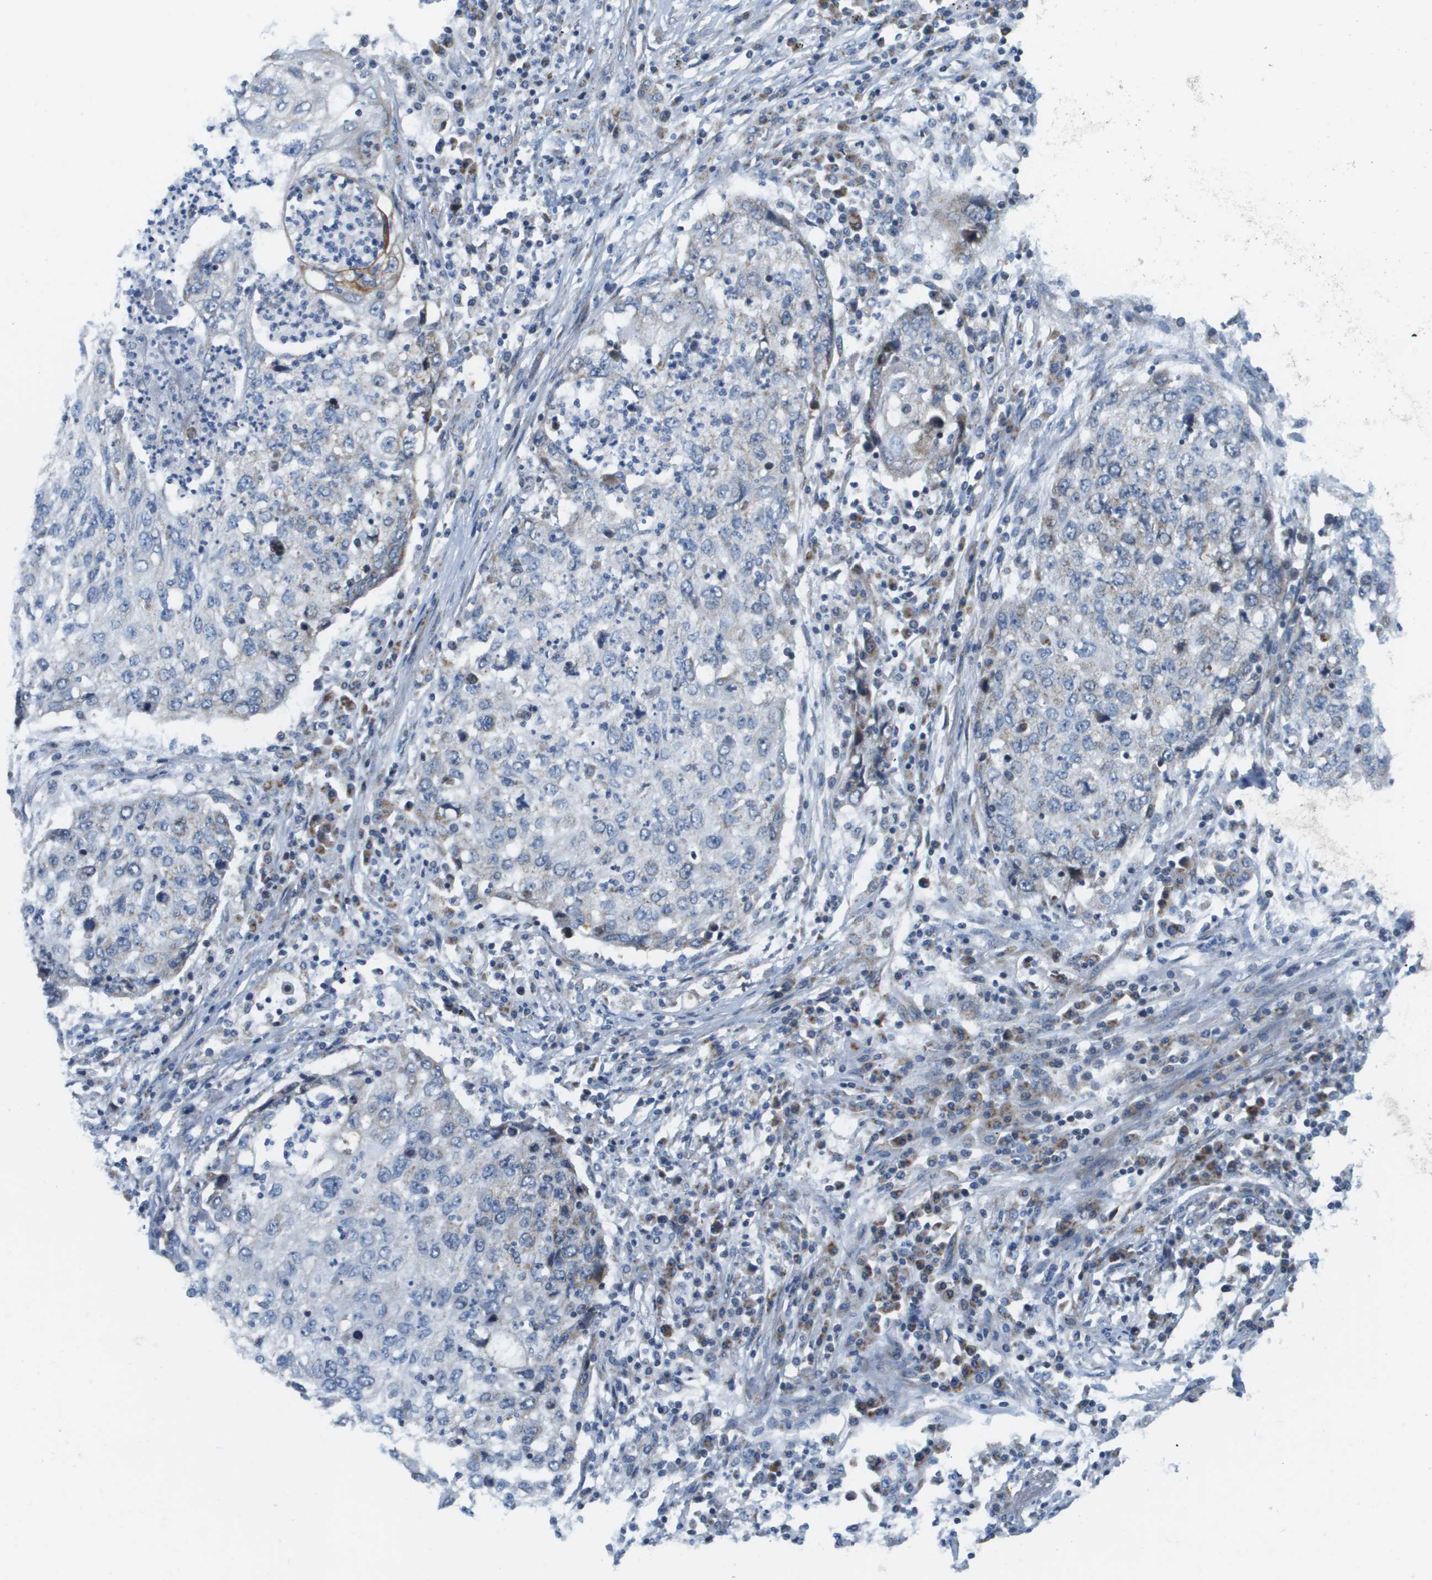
{"staining": {"intensity": "negative", "quantity": "none", "location": "none"}, "tissue": "lung cancer", "cell_type": "Tumor cells", "image_type": "cancer", "snomed": [{"axis": "morphology", "description": "Squamous cell carcinoma, NOS"}, {"axis": "topography", "description": "Lung"}], "caption": "A high-resolution histopathology image shows IHC staining of lung squamous cell carcinoma, which shows no significant expression in tumor cells.", "gene": "KRT23", "patient": {"sex": "female", "age": 63}}